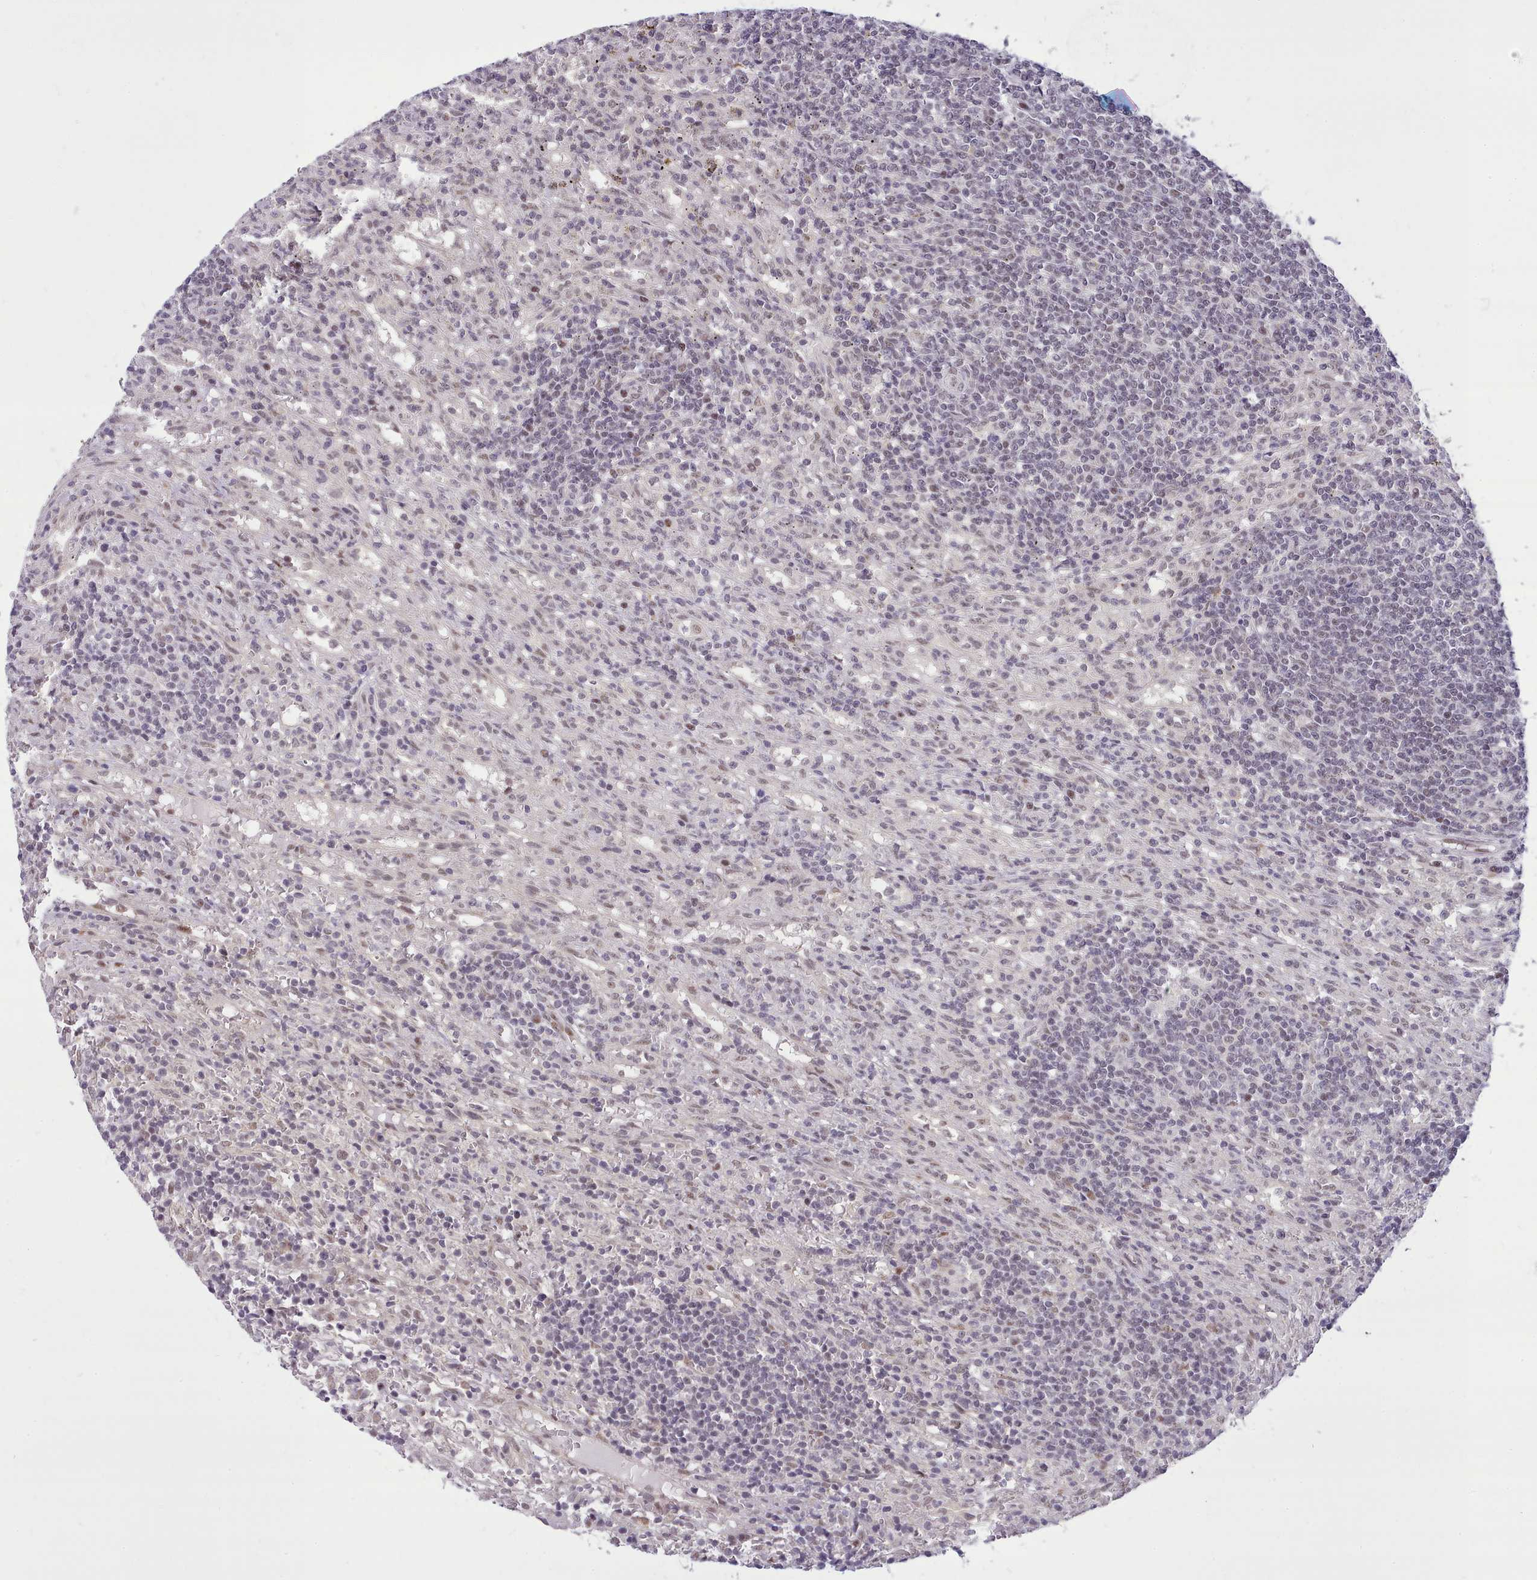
{"staining": {"intensity": "negative", "quantity": "none", "location": "none"}, "tissue": "lymphoma", "cell_type": "Tumor cells", "image_type": "cancer", "snomed": [{"axis": "morphology", "description": "Malignant lymphoma, non-Hodgkin's type, Low grade"}, {"axis": "topography", "description": "Spleen"}], "caption": "Lymphoma stained for a protein using immunohistochemistry (IHC) displays no staining tumor cells.", "gene": "HOXB7", "patient": {"sex": "male", "age": 76}}